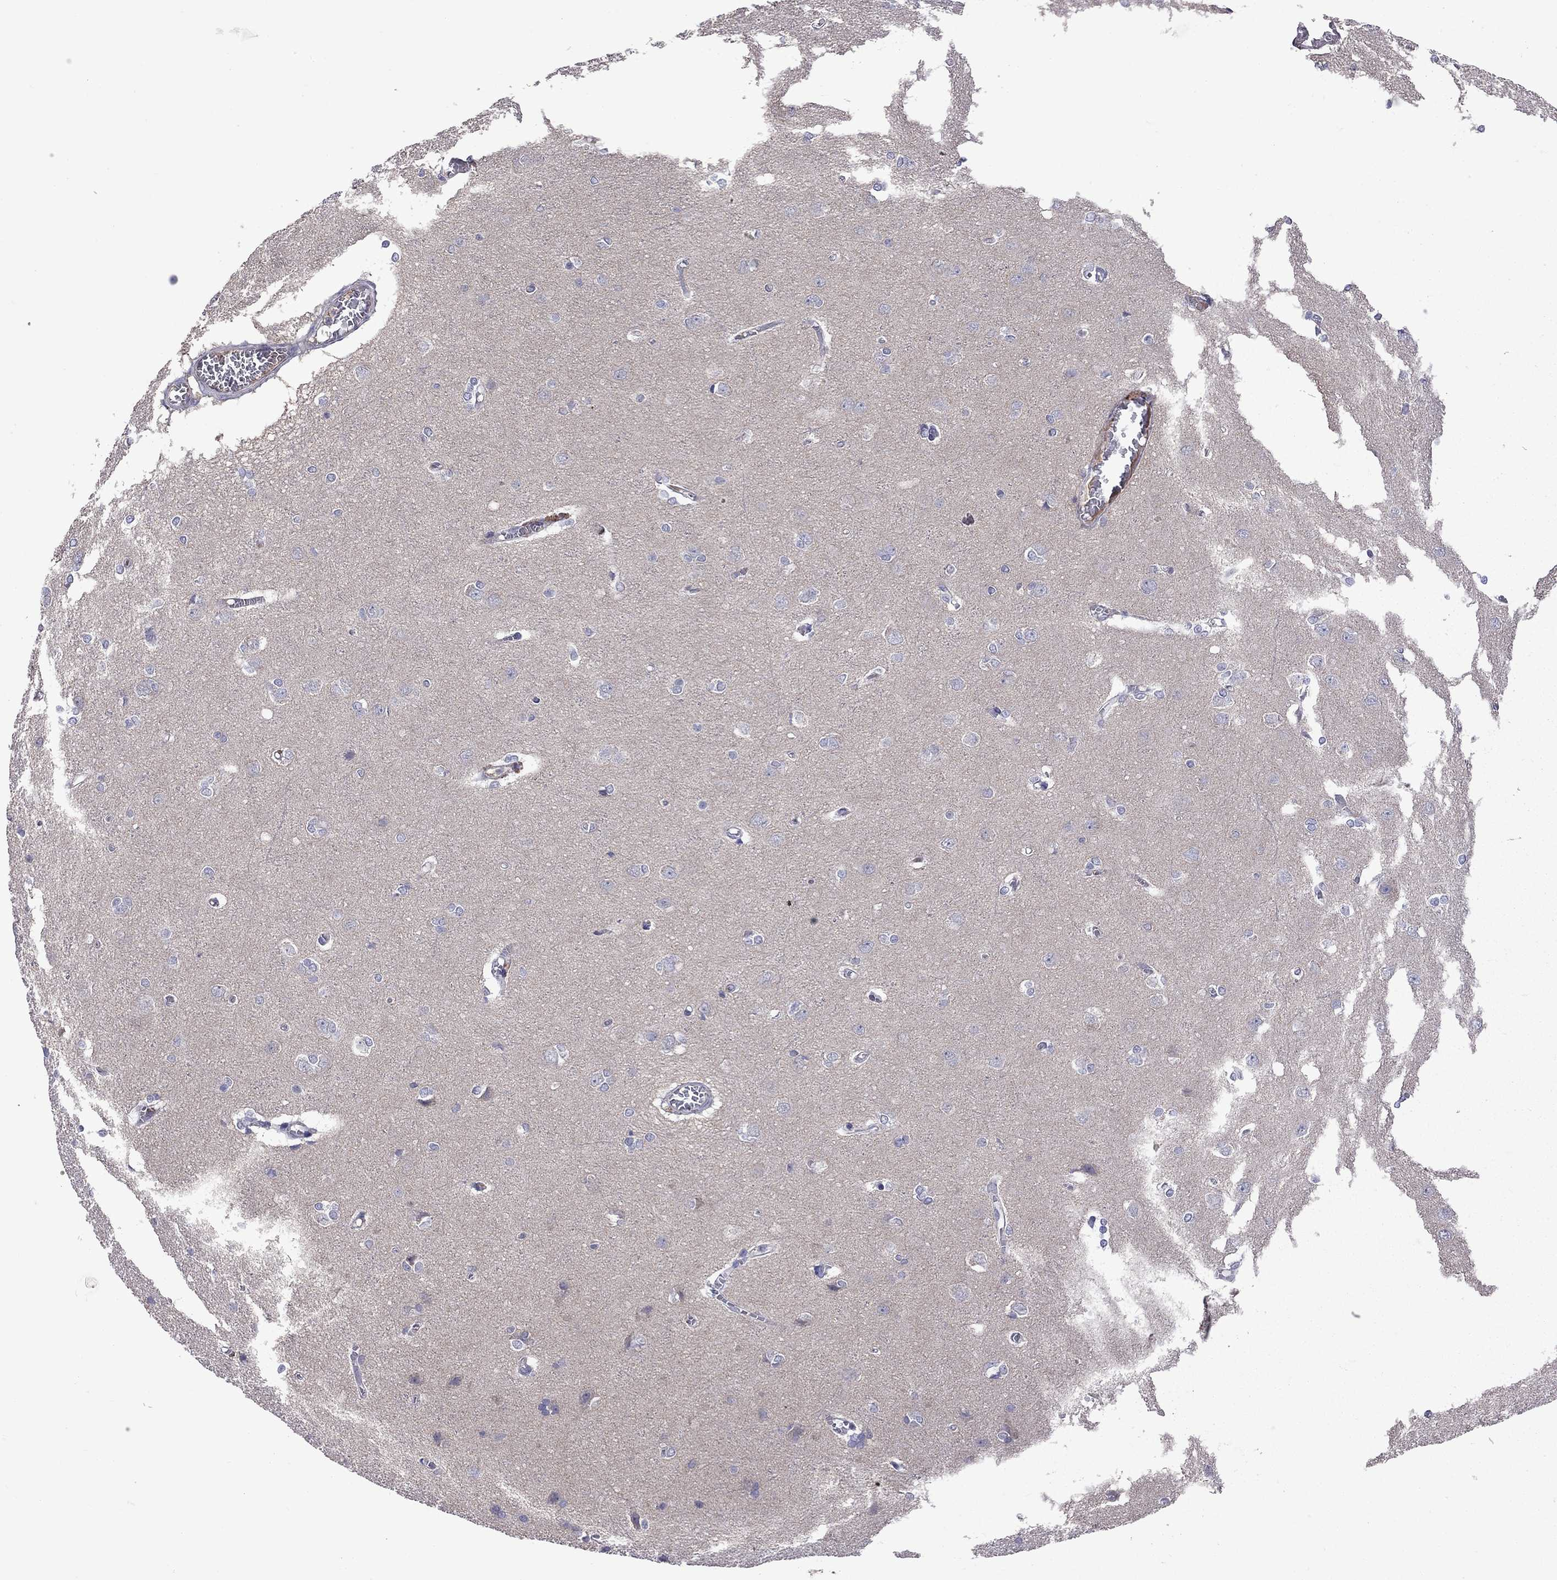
{"staining": {"intensity": "negative", "quantity": "none", "location": "none"}, "tissue": "cerebral cortex", "cell_type": "Endothelial cells", "image_type": "normal", "snomed": [{"axis": "morphology", "description": "Normal tissue, NOS"}, {"axis": "topography", "description": "Cerebral cortex"}], "caption": "A micrograph of cerebral cortex stained for a protein displays no brown staining in endothelial cells. (DAB (3,3'-diaminobenzidine) immunohistochemistry (IHC) visualized using brightfield microscopy, high magnification).", "gene": "RTP5", "patient": {"sex": "male", "age": 37}}